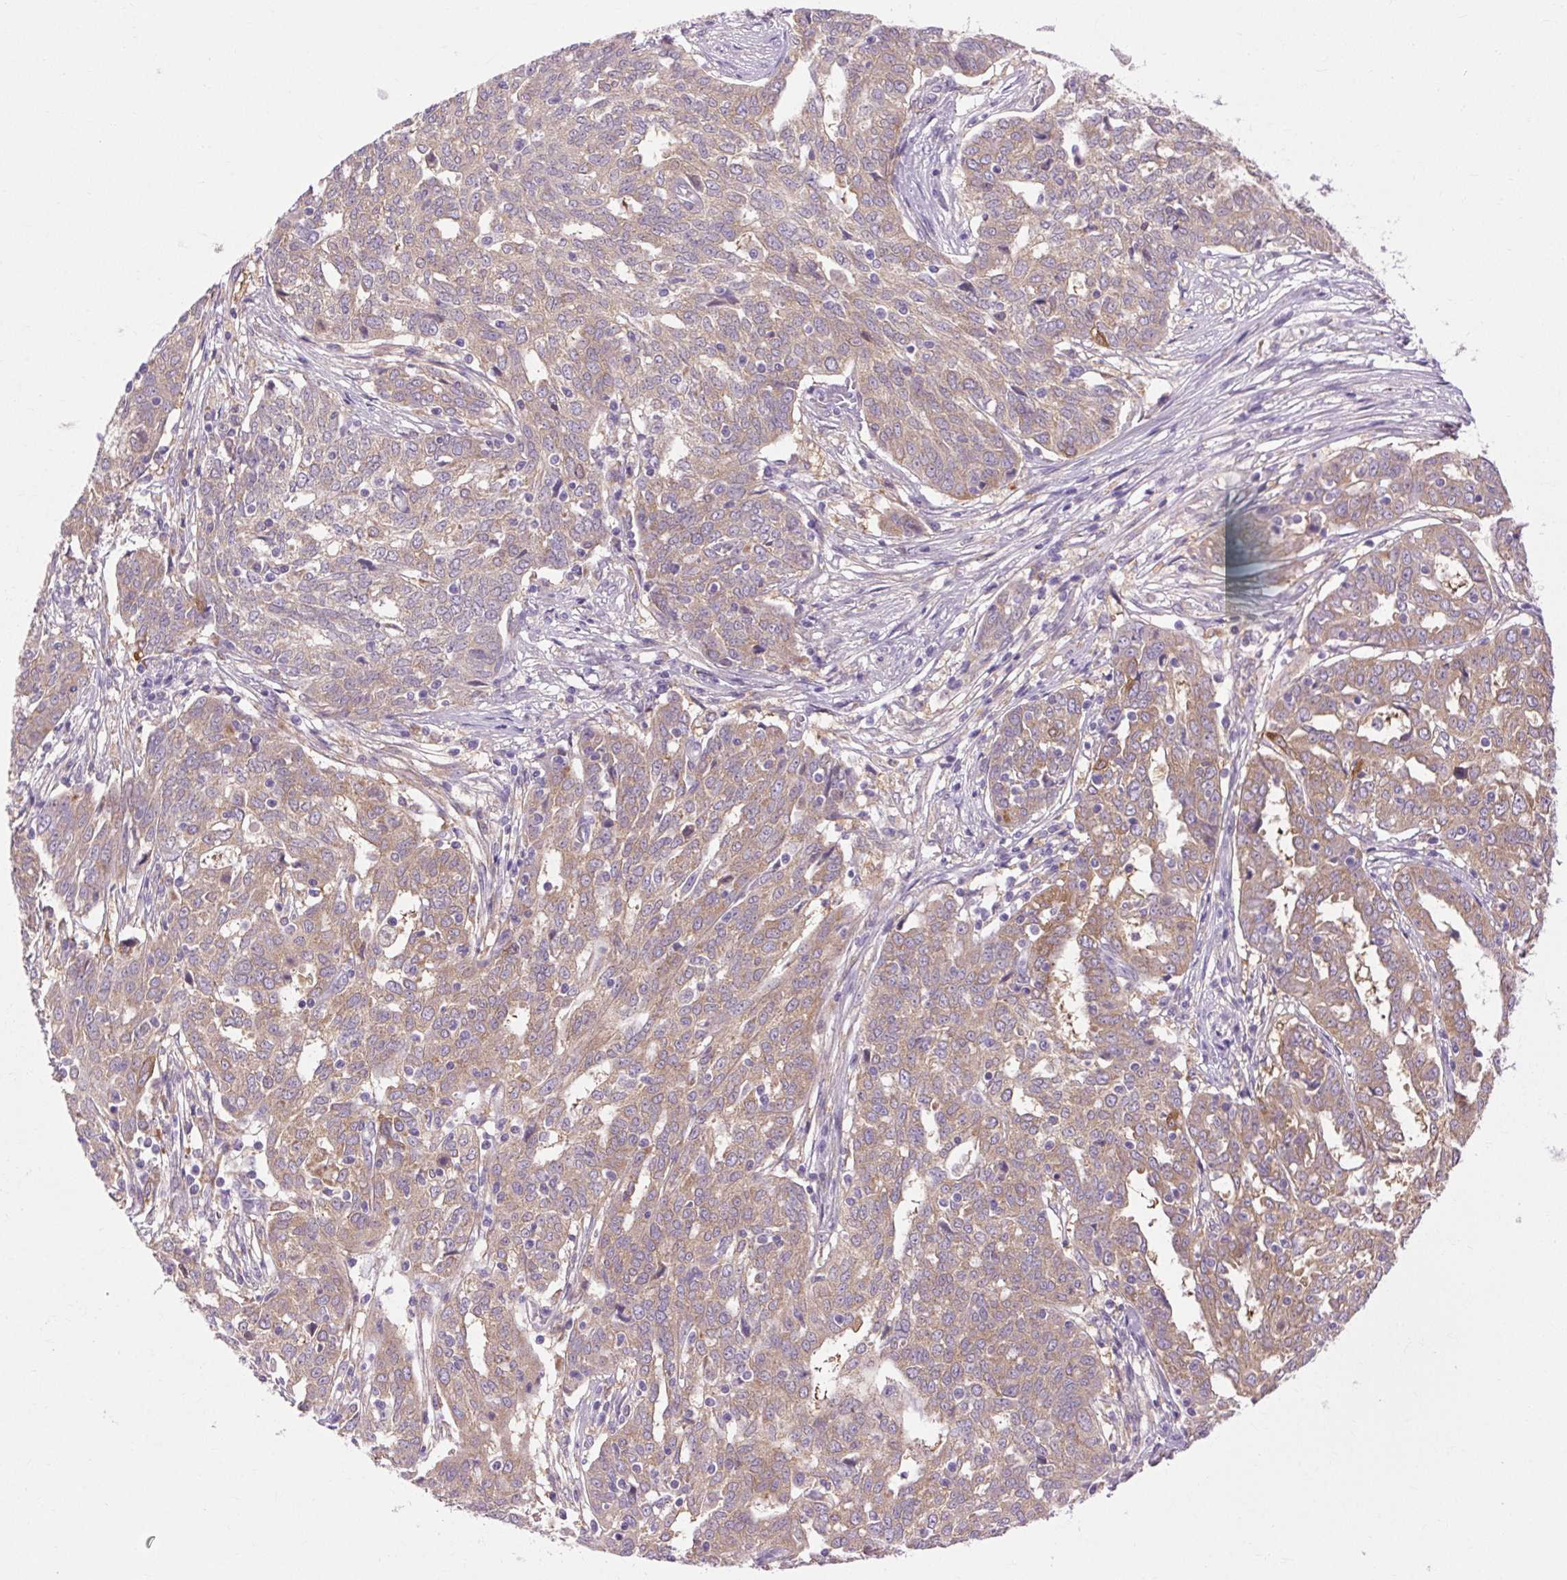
{"staining": {"intensity": "weak", "quantity": ">75%", "location": "cytoplasmic/membranous"}, "tissue": "ovarian cancer", "cell_type": "Tumor cells", "image_type": "cancer", "snomed": [{"axis": "morphology", "description": "Cystadenocarcinoma, serous, NOS"}, {"axis": "topography", "description": "Ovary"}], "caption": "Ovarian cancer (serous cystadenocarcinoma) stained with a brown dye displays weak cytoplasmic/membranous positive staining in about >75% of tumor cells.", "gene": "SOWAHC", "patient": {"sex": "female", "age": 67}}